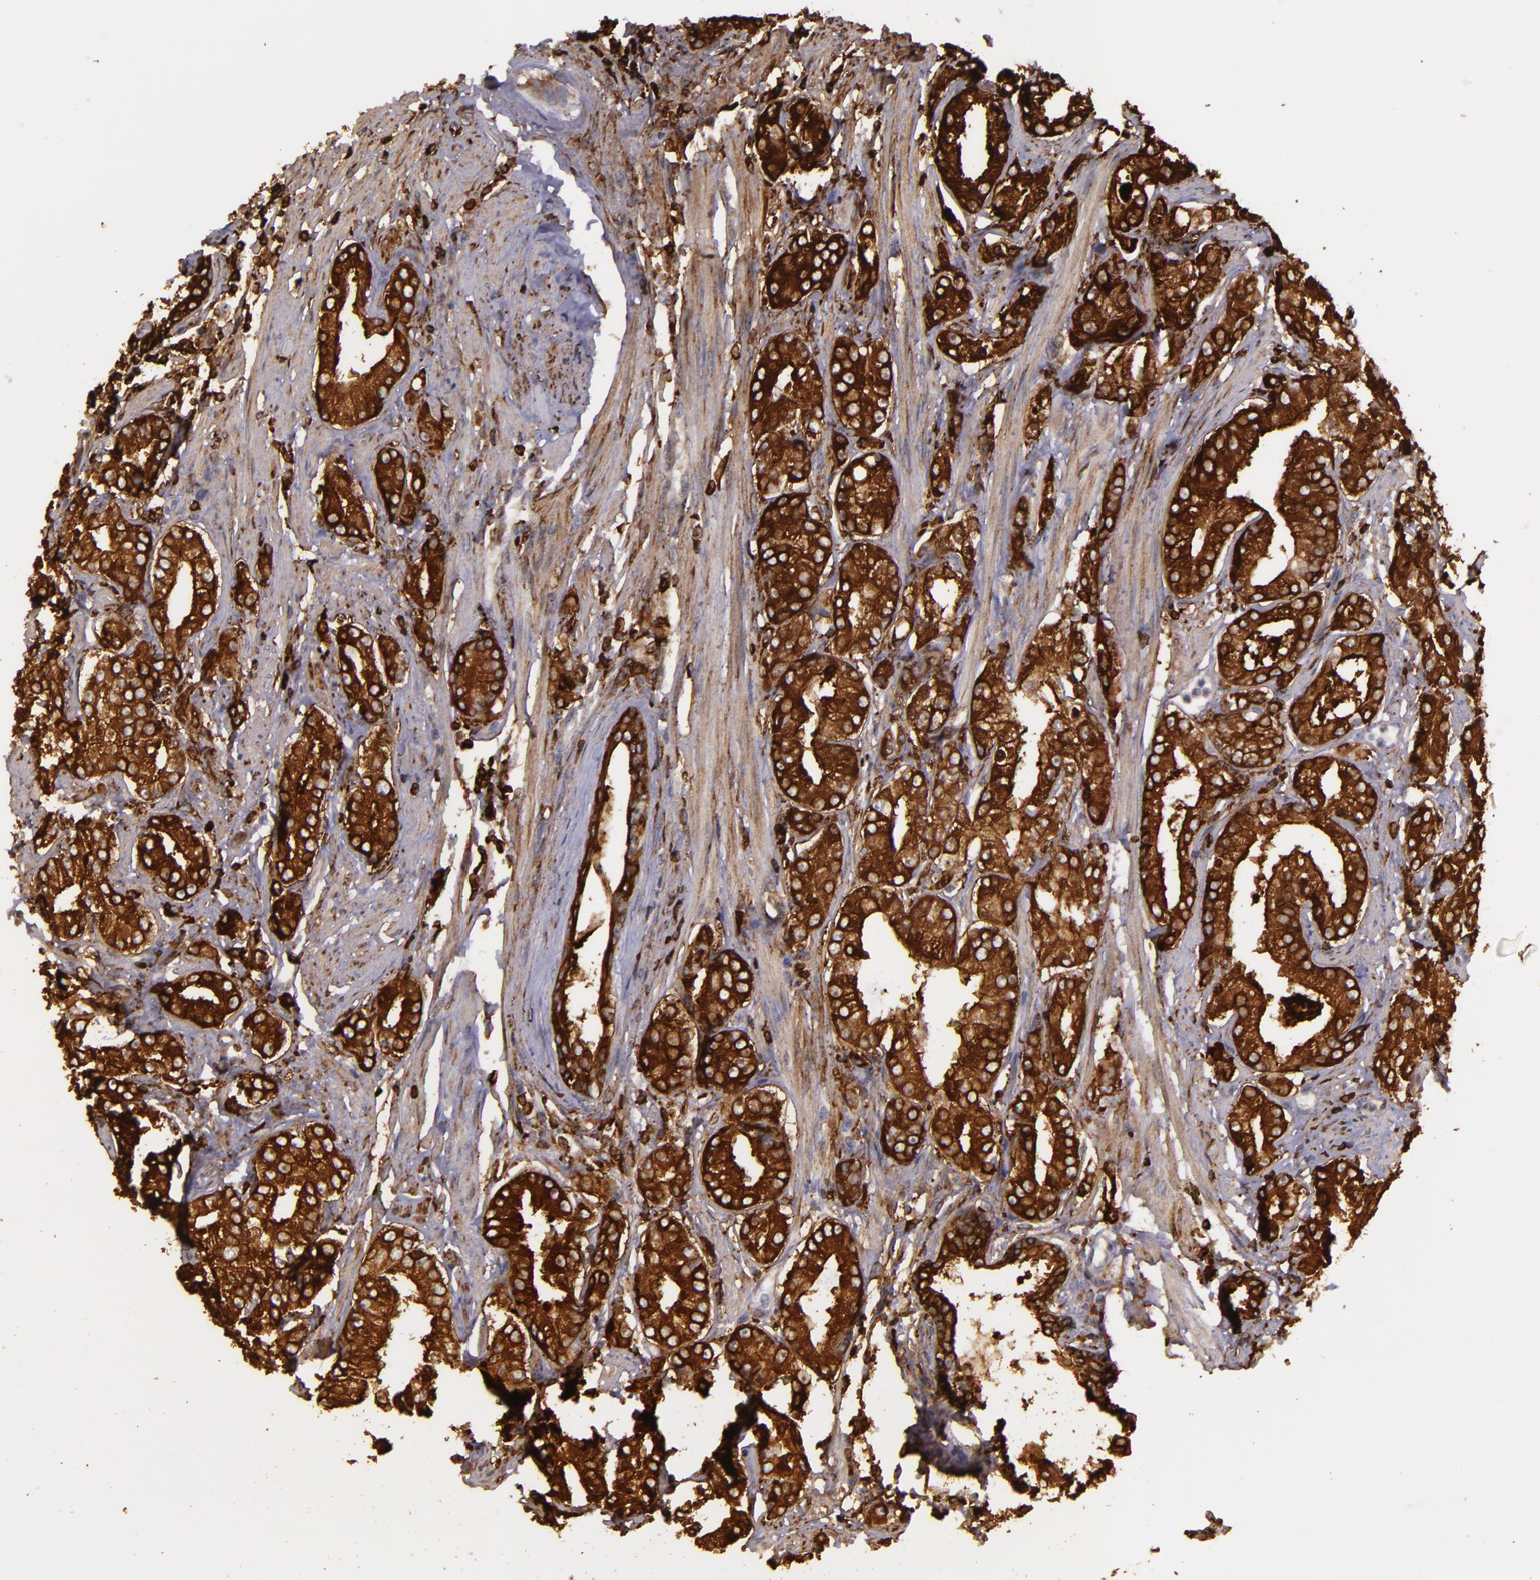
{"staining": {"intensity": "strong", "quantity": ">75%", "location": "cytoplasmic/membranous"}, "tissue": "prostate cancer", "cell_type": "Tumor cells", "image_type": "cancer", "snomed": [{"axis": "morphology", "description": "Adenocarcinoma, Medium grade"}, {"axis": "topography", "description": "Prostate"}], "caption": "Protein positivity by IHC displays strong cytoplasmic/membranous expression in about >75% of tumor cells in prostate cancer (adenocarcinoma (medium-grade)).", "gene": "SLC9A3R1", "patient": {"sex": "male", "age": 72}}